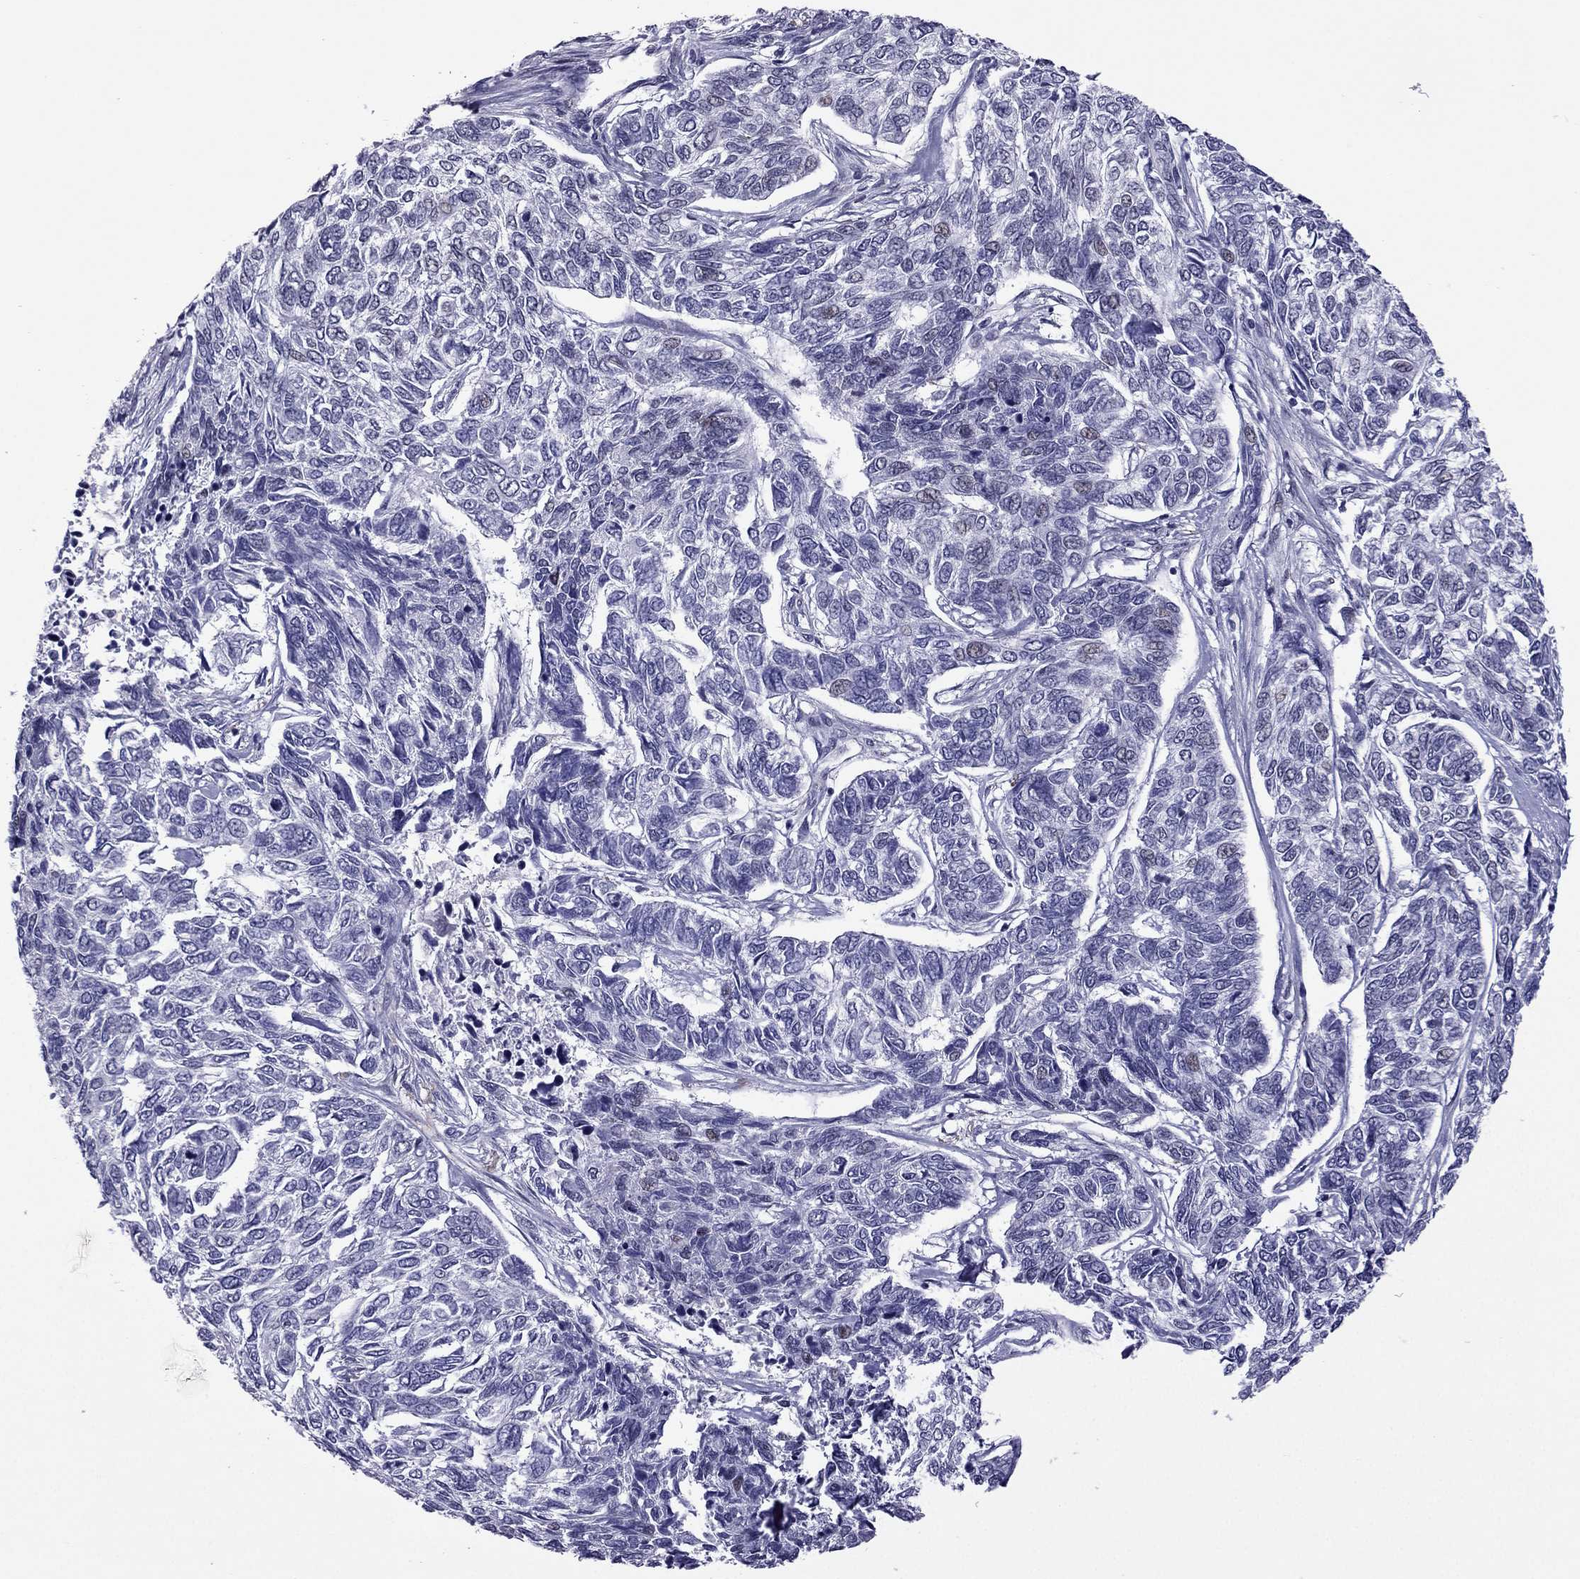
{"staining": {"intensity": "negative", "quantity": "none", "location": "none"}, "tissue": "skin cancer", "cell_type": "Tumor cells", "image_type": "cancer", "snomed": [{"axis": "morphology", "description": "Basal cell carcinoma"}, {"axis": "topography", "description": "Skin"}], "caption": "IHC micrograph of basal cell carcinoma (skin) stained for a protein (brown), which shows no staining in tumor cells. Nuclei are stained in blue.", "gene": "MYLK3", "patient": {"sex": "female", "age": 65}}